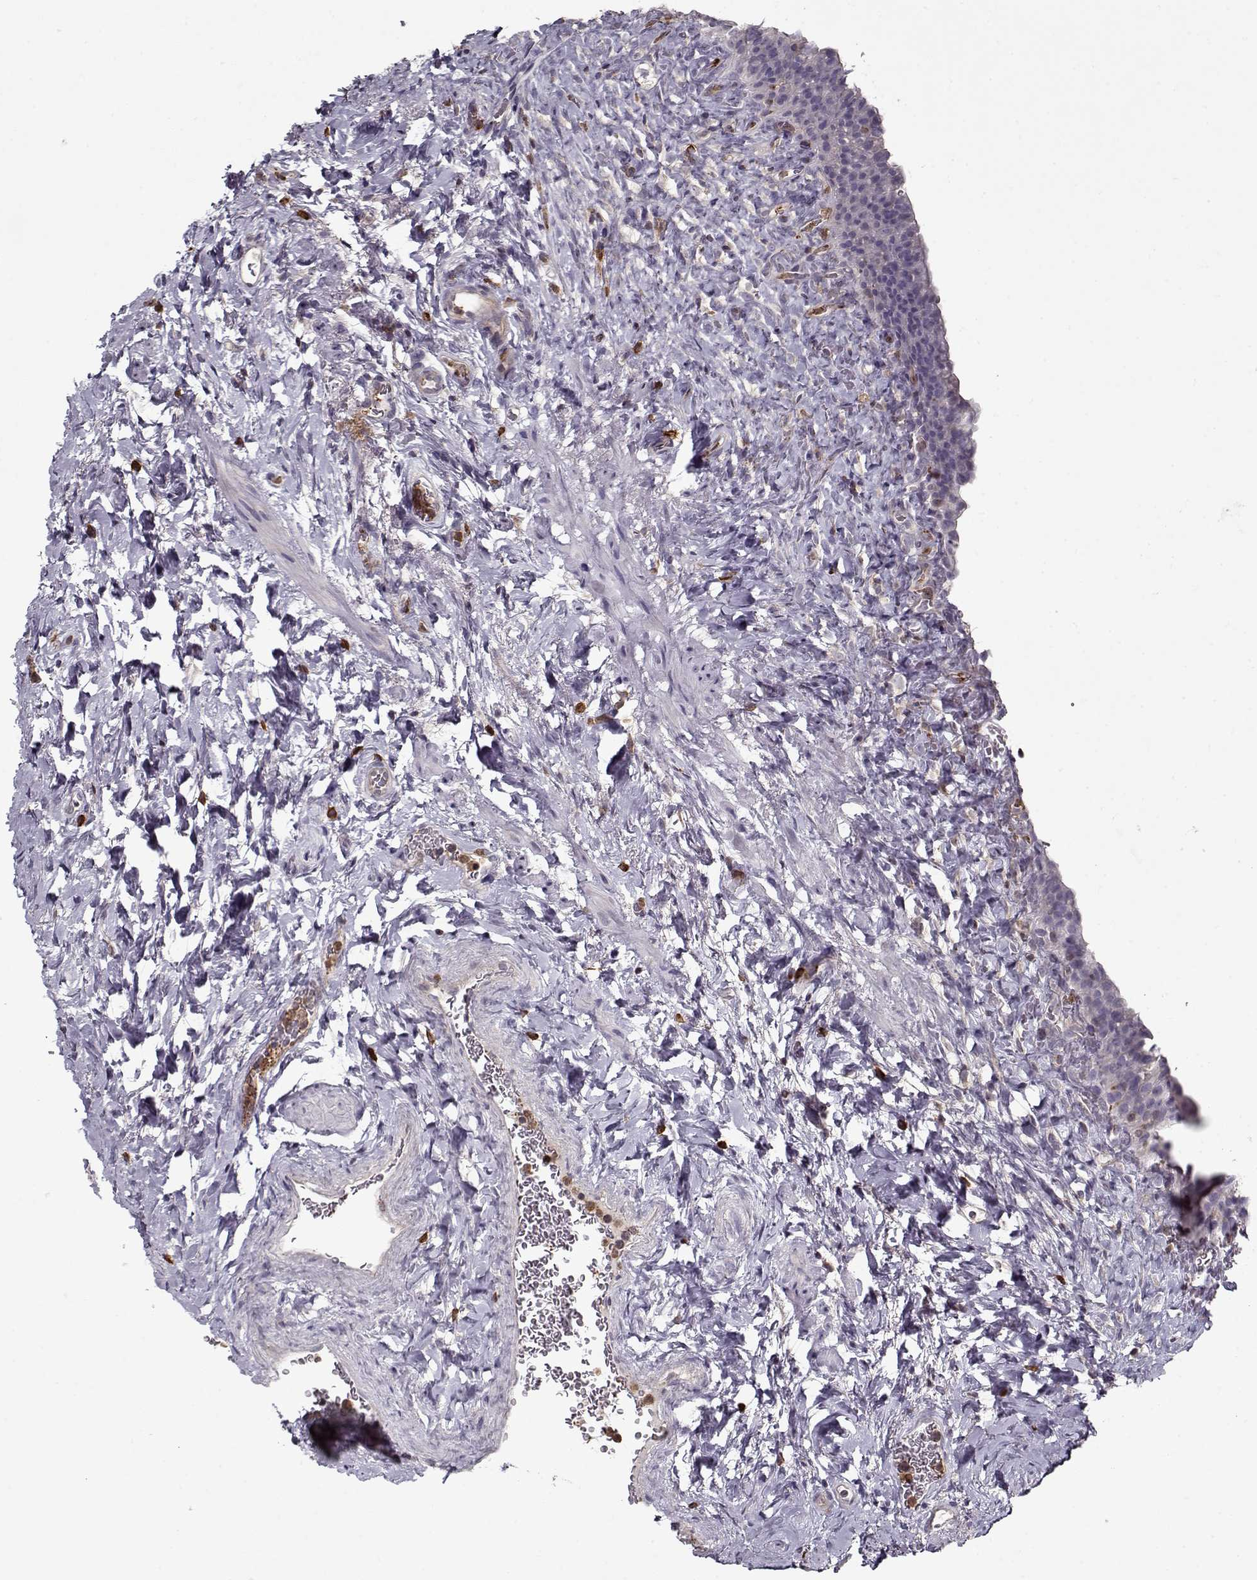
{"staining": {"intensity": "weak", "quantity": "<25%", "location": "cytoplasmic/membranous"}, "tissue": "urinary bladder", "cell_type": "Urothelial cells", "image_type": "normal", "snomed": [{"axis": "morphology", "description": "Normal tissue, NOS"}, {"axis": "topography", "description": "Urinary bladder"}], "caption": "Immunohistochemistry of unremarkable human urinary bladder demonstrates no positivity in urothelial cells. Nuclei are stained in blue.", "gene": "UNC13D", "patient": {"sex": "male", "age": 76}}